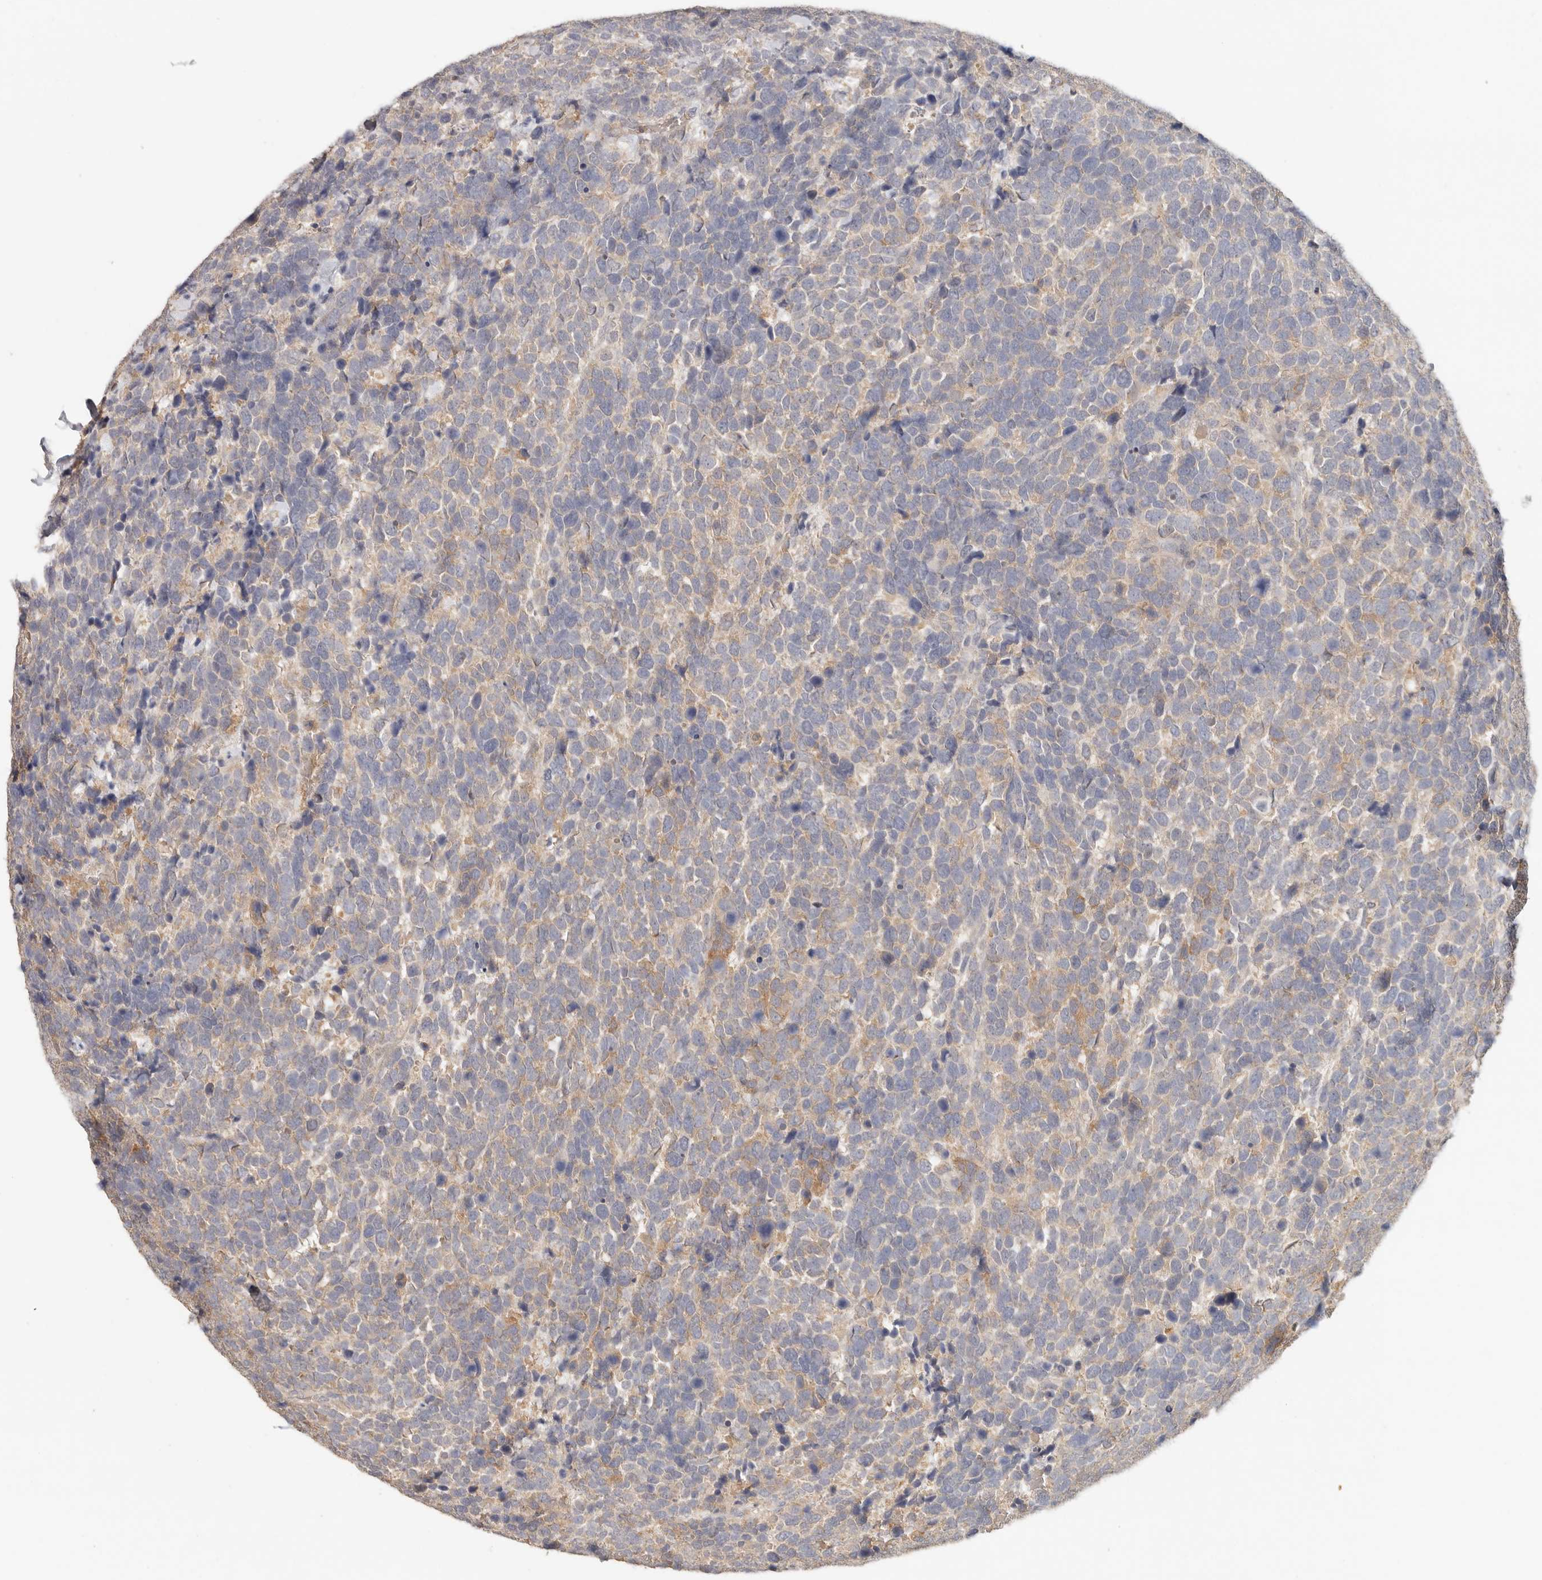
{"staining": {"intensity": "moderate", "quantity": "<25%", "location": "cytoplasmic/membranous"}, "tissue": "urothelial cancer", "cell_type": "Tumor cells", "image_type": "cancer", "snomed": [{"axis": "morphology", "description": "Urothelial carcinoma, High grade"}, {"axis": "topography", "description": "Urinary bladder"}], "caption": "A high-resolution histopathology image shows immunohistochemistry (IHC) staining of urothelial cancer, which exhibits moderate cytoplasmic/membranous expression in about <25% of tumor cells.", "gene": "CSK", "patient": {"sex": "female", "age": 82}}